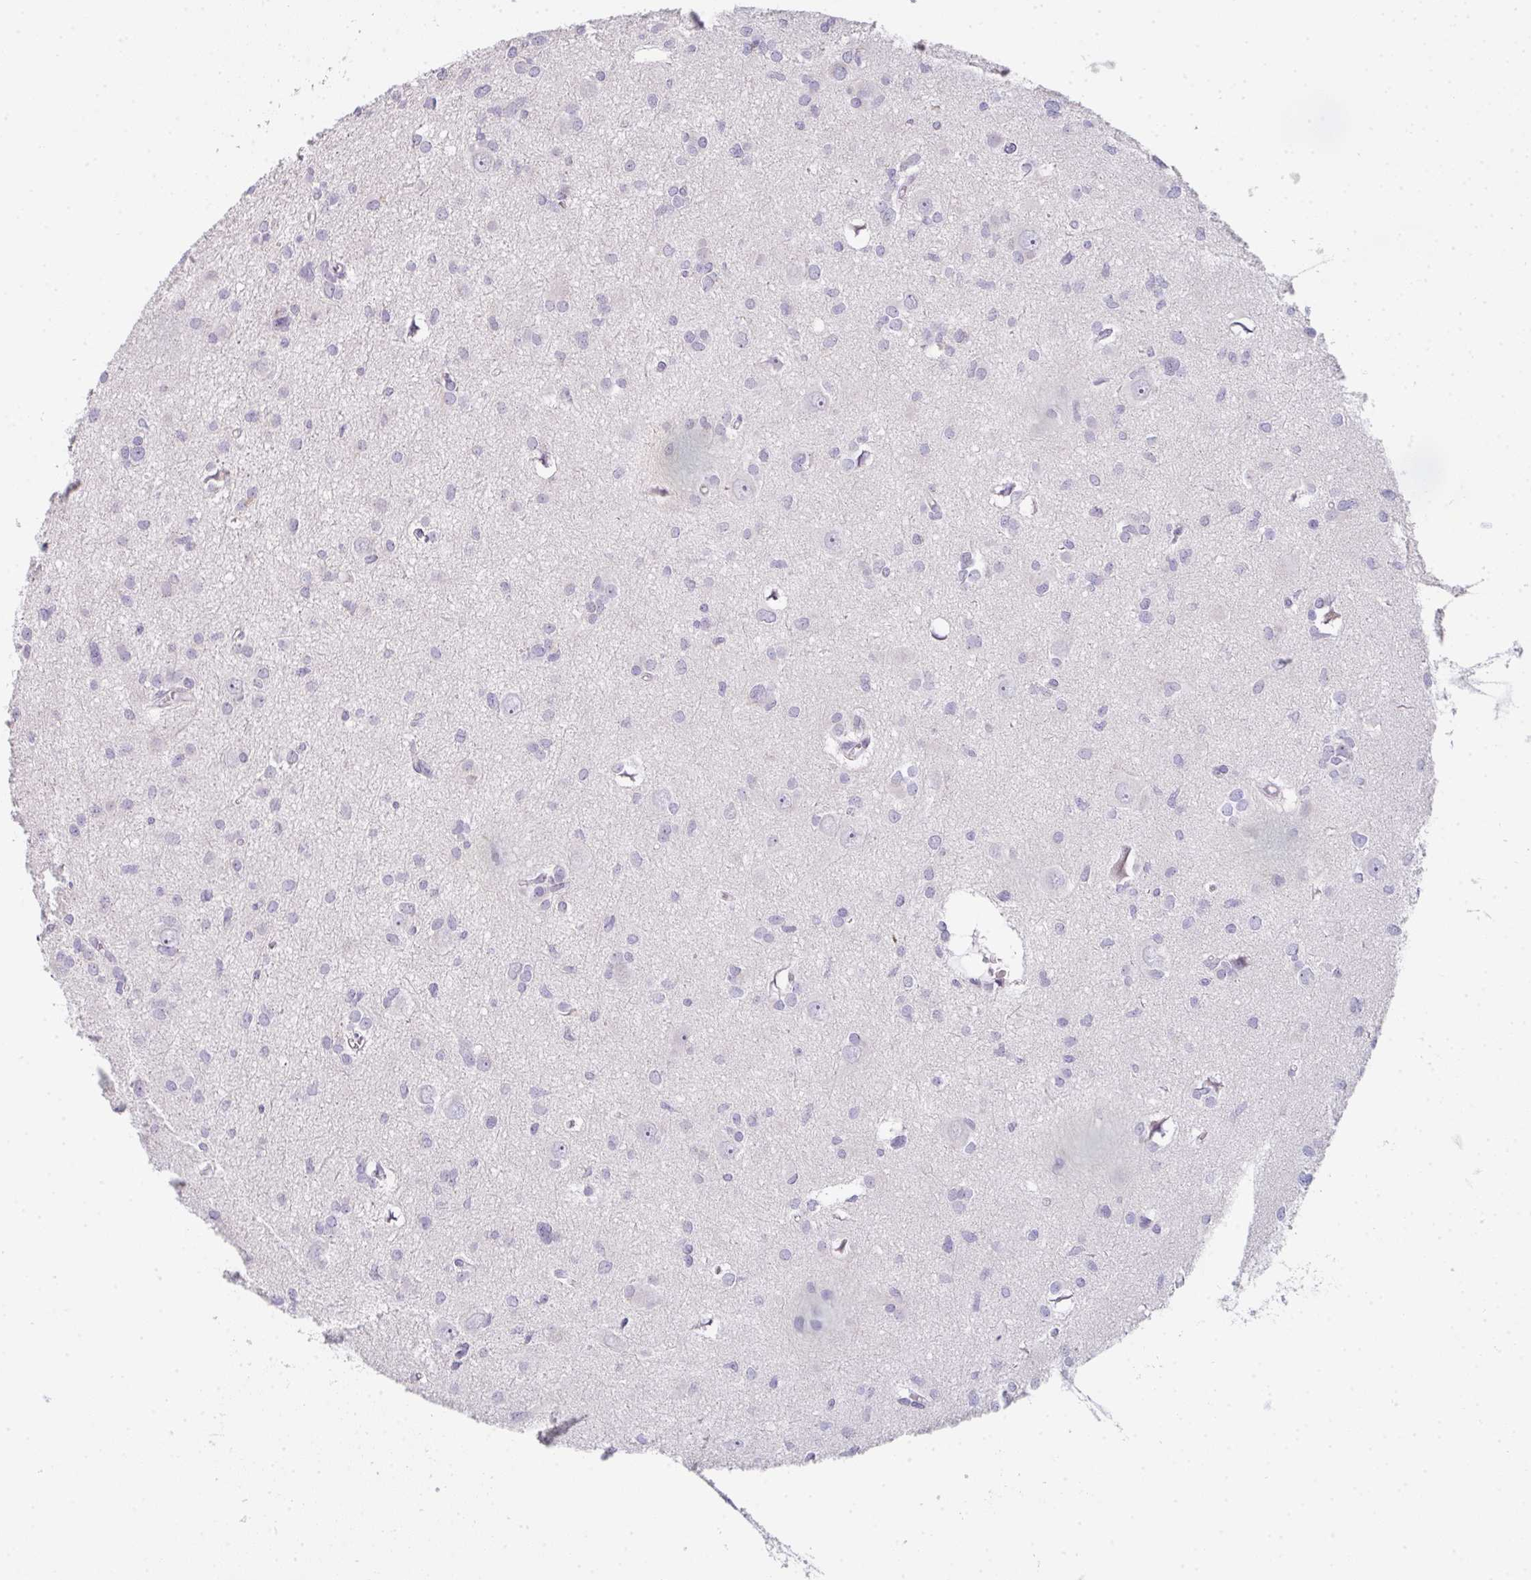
{"staining": {"intensity": "negative", "quantity": "none", "location": "none"}, "tissue": "glioma", "cell_type": "Tumor cells", "image_type": "cancer", "snomed": [{"axis": "morphology", "description": "Glioma, malignant, High grade"}, {"axis": "topography", "description": "Brain"}], "caption": "Human glioma stained for a protein using immunohistochemistry (IHC) exhibits no staining in tumor cells.", "gene": "CACNA1S", "patient": {"sex": "male", "age": 23}}